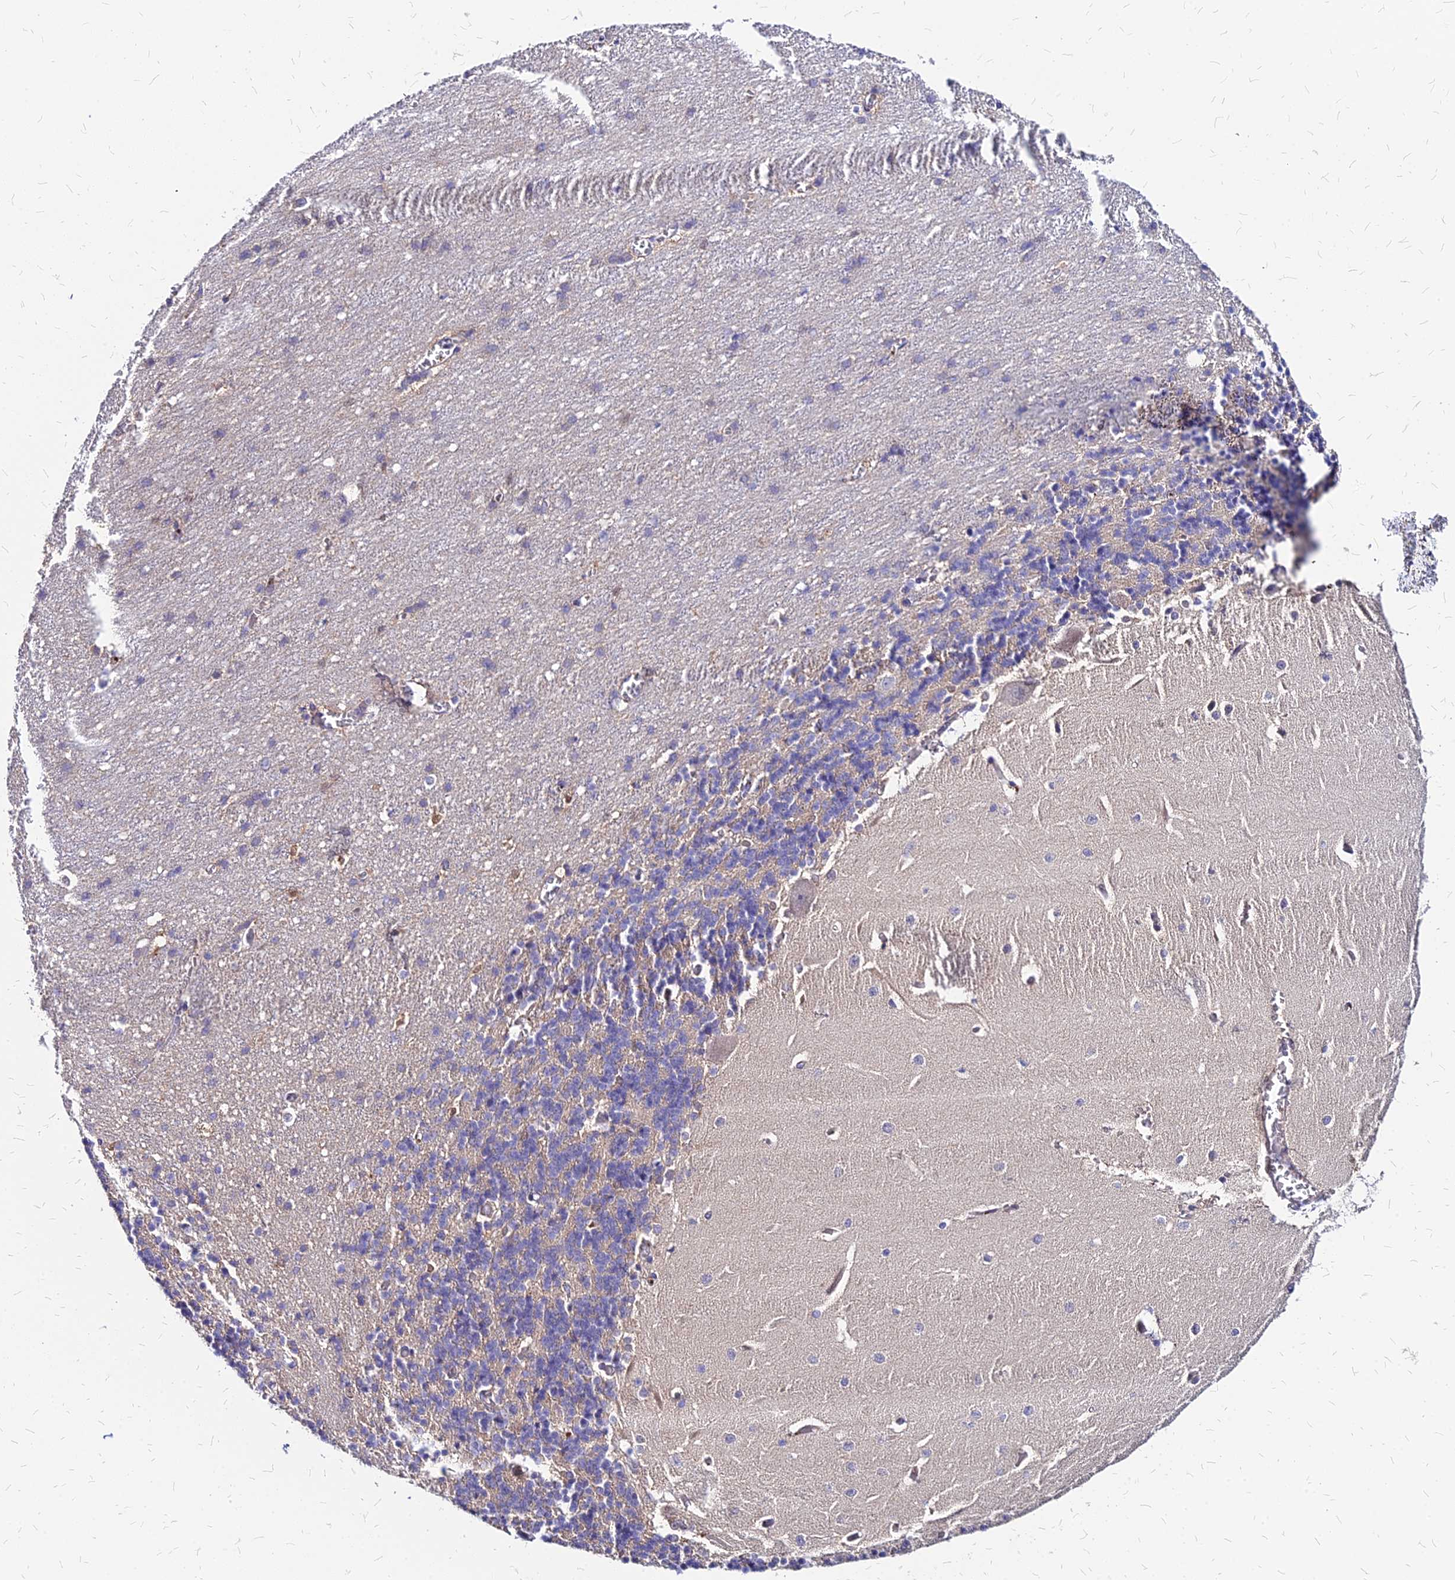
{"staining": {"intensity": "negative", "quantity": "none", "location": "none"}, "tissue": "cerebellum", "cell_type": "Cells in granular layer", "image_type": "normal", "snomed": [{"axis": "morphology", "description": "Normal tissue, NOS"}, {"axis": "topography", "description": "Cerebellum"}], "caption": "This is an immunohistochemistry (IHC) micrograph of benign cerebellum. There is no staining in cells in granular layer.", "gene": "ACSM6", "patient": {"sex": "male", "age": 37}}